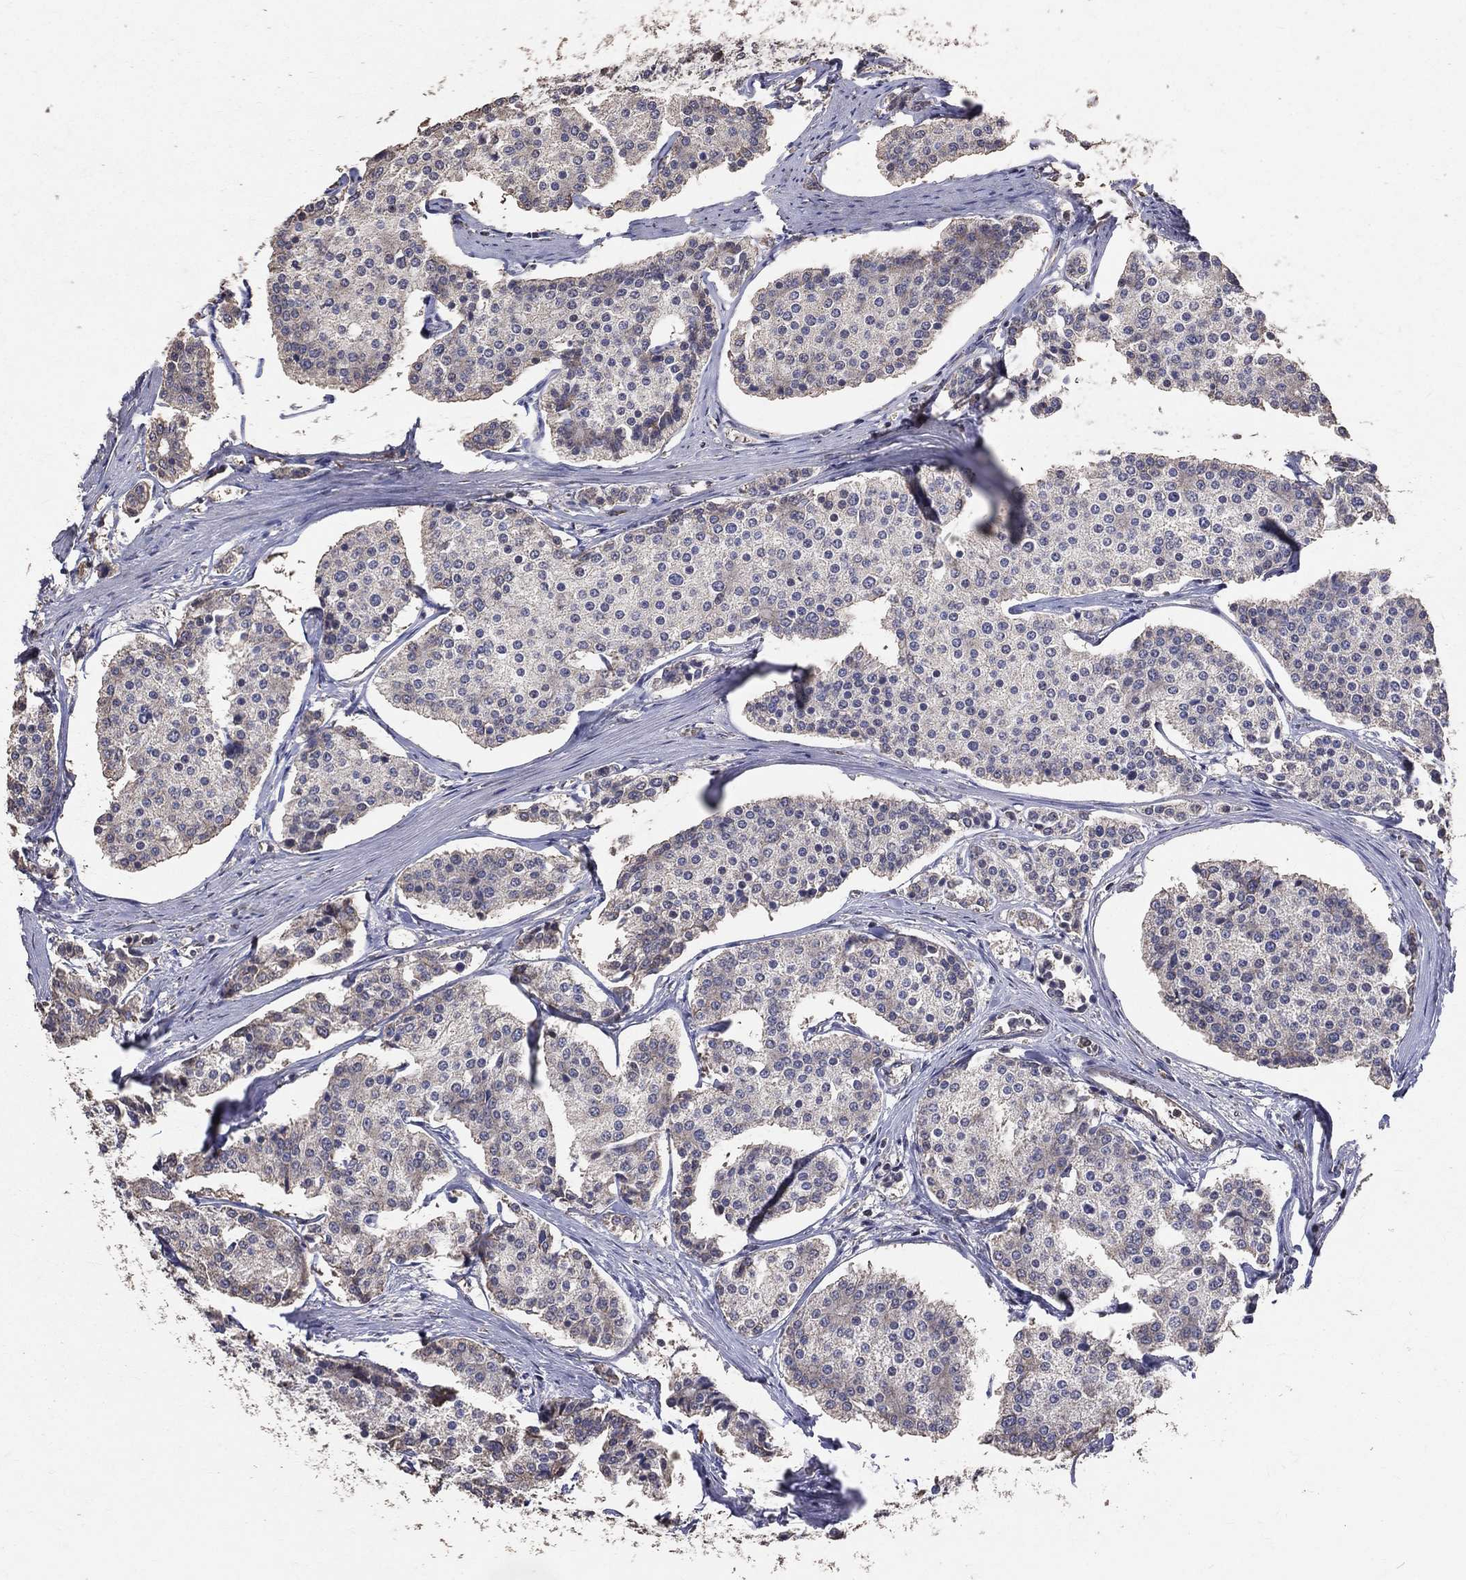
{"staining": {"intensity": "negative", "quantity": "none", "location": "none"}, "tissue": "carcinoid", "cell_type": "Tumor cells", "image_type": "cancer", "snomed": [{"axis": "morphology", "description": "Carcinoid, malignant, NOS"}, {"axis": "topography", "description": "Small intestine"}], "caption": "Image shows no protein positivity in tumor cells of carcinoid tissue. (Immunohistochemistry, brightfield microscopy, high magnification).", "gene": "LY6K", "patient": {"sex": "female", "age": 65}}